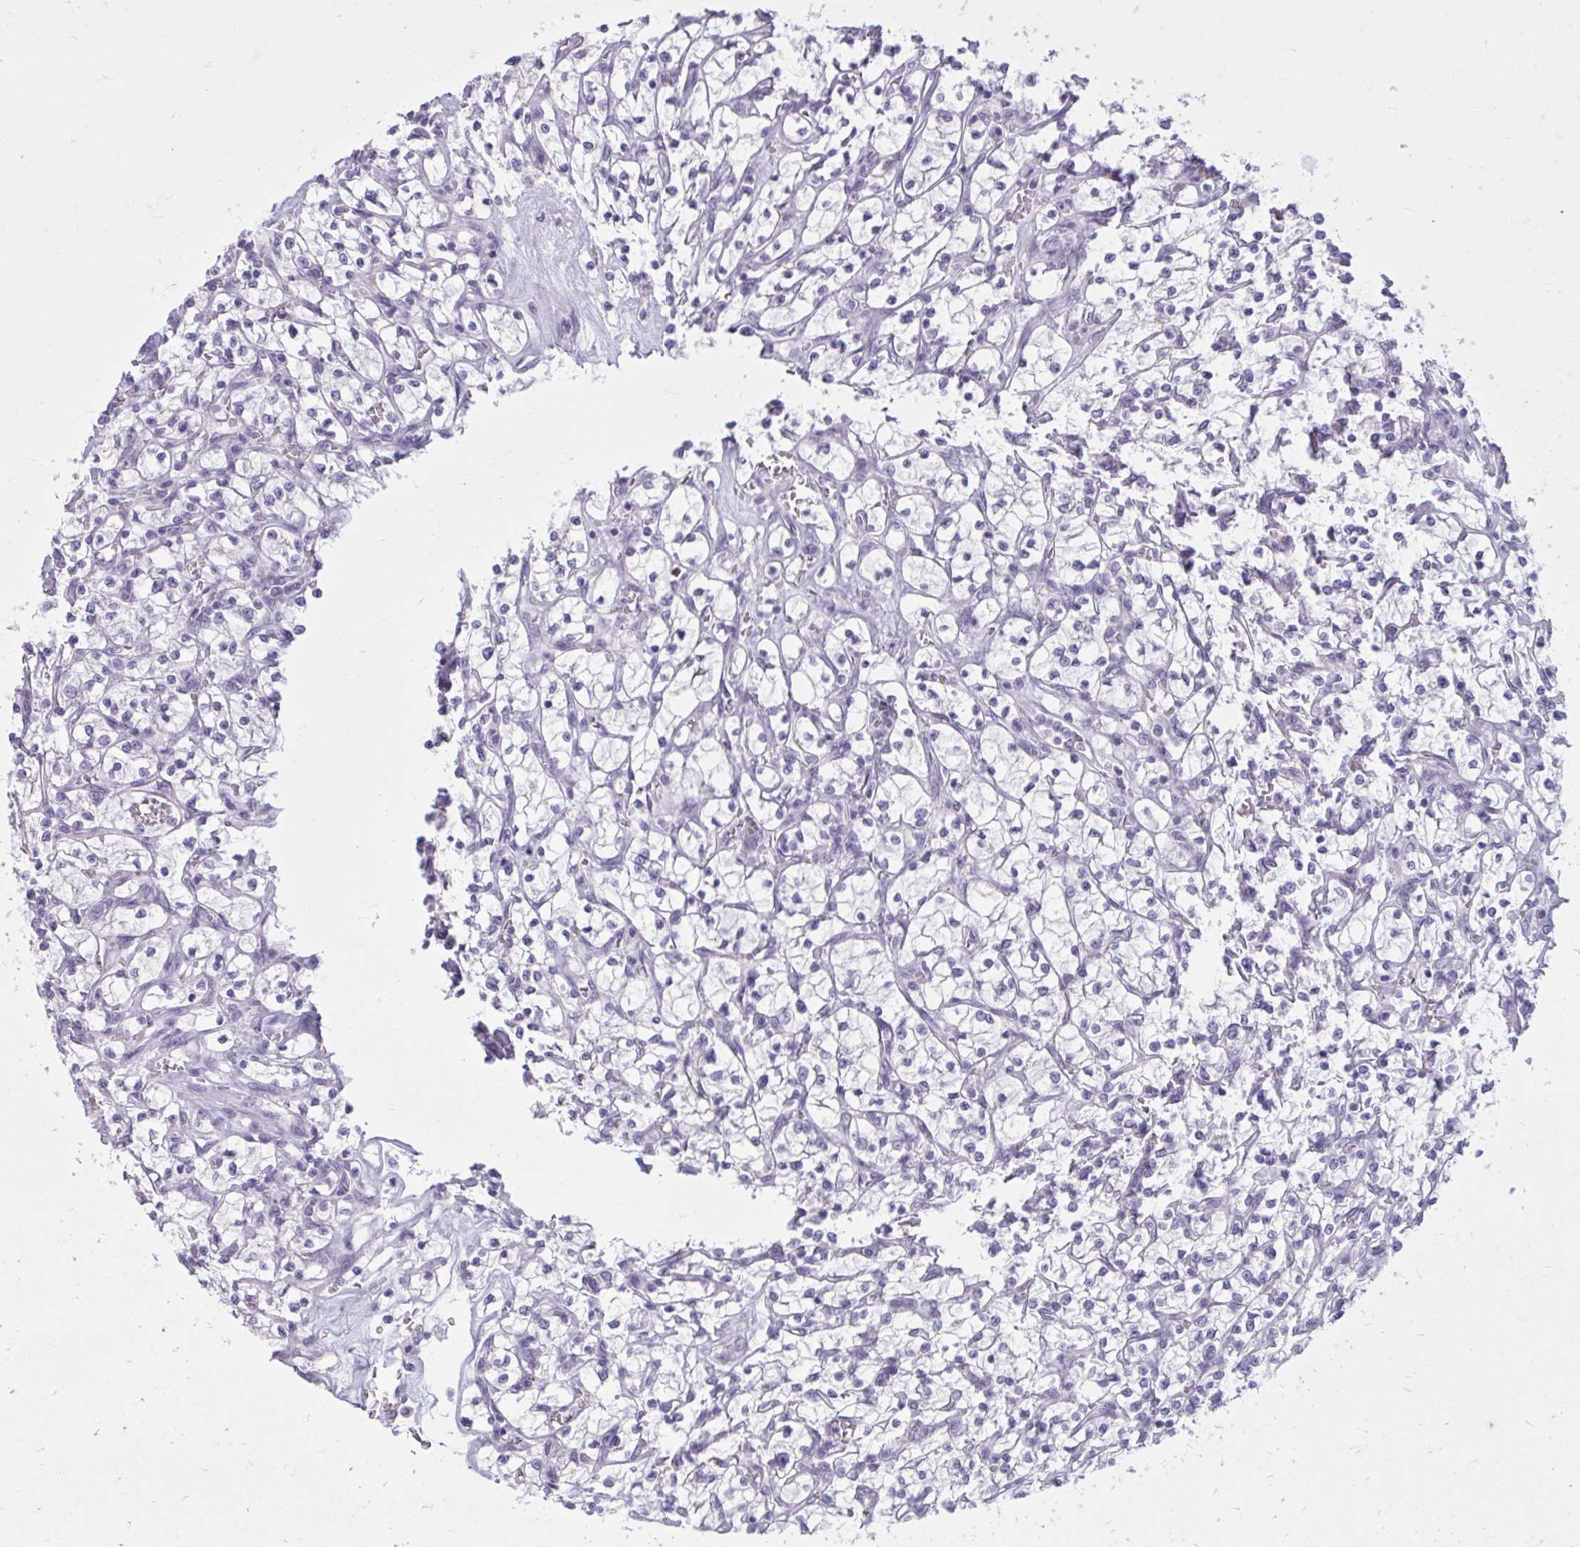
{"staining": {"intensity": "negative", "quantity": "none", "location": "none"}, "tissue": "renal cancer", "cell_type": "Tumor cells", "image_type": "cancer", "snomed": [{"axis": "morphology", "description": "Adenocarcinoma, NOS"}, {"axis": "topography", "description": "Kidney"}], "caption": "Tumor cells show no significant expression in renal cancer (adenocarcinoma).", "gene": "OR4B1", "patient": {"sex": "female", "age": 64}}